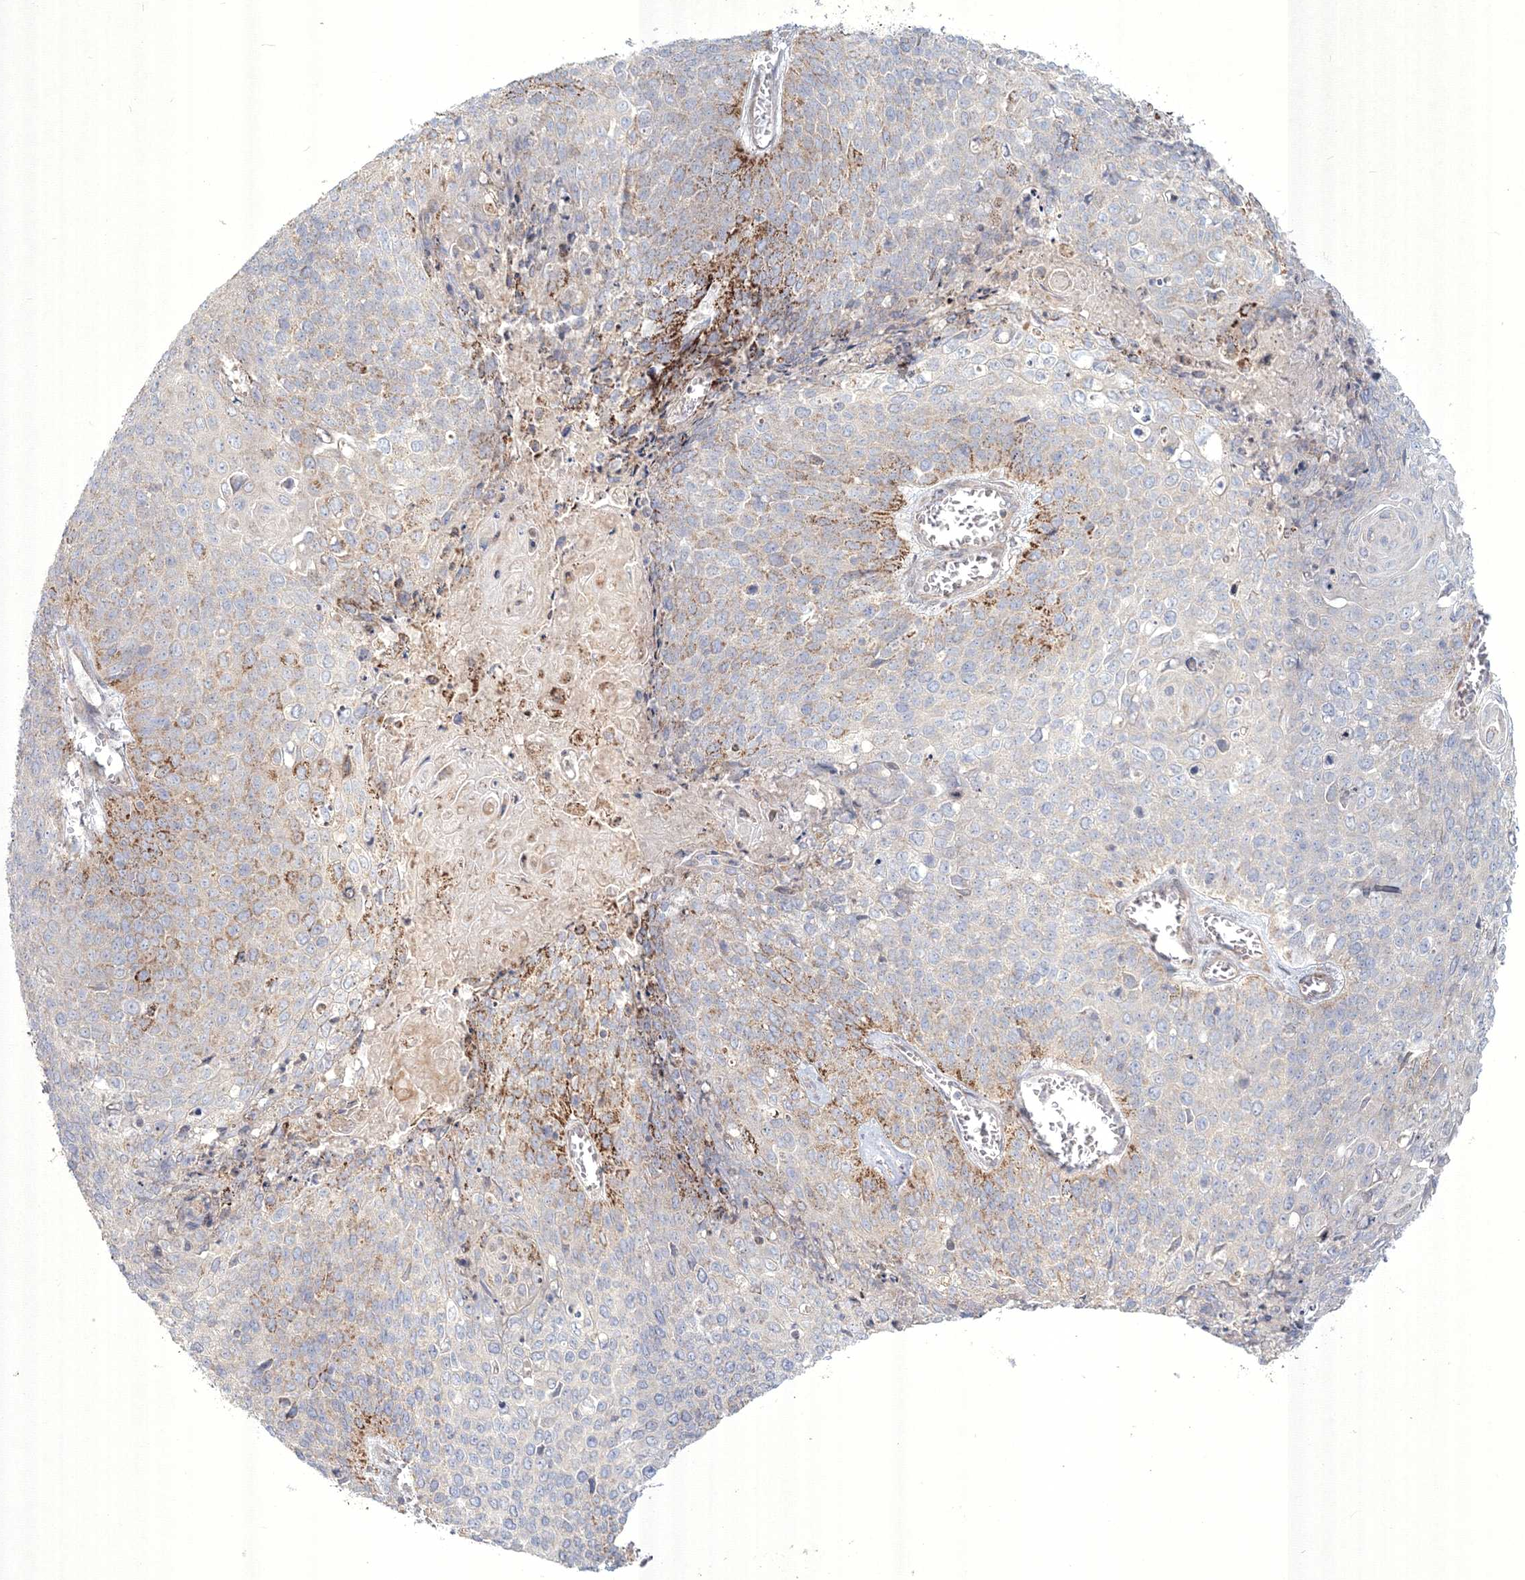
{"staining": {"intensity": "strong", "quantity": "<25%", "location": "cytoplasmic/membranous"}, "tissue": "cervical cancer", "cell_type": "Tumor cells", "image_type": "cancer", "snomed": [{"axis": "morphology", "description": "Squamous cell carcinoma, NOS"}, {"axis": "topography", "description": "Cervix"}], "caption": "Immunohistochemistry staining of cervical cancer (squamous cell carcinoma), which displays medium levels of strong cytoplasmic/membranous expression in approximately <25% of tumor cells indicating strong cytoplasmic/membranous protein staining. The staining was performed using DAB (3,3'-diaminobenzidine) (brown) for protein detection and nuclei were counterstained in hematoxylin (blue).", "gene": "WDR49", "patient": {"sex": "female", "age": 39}}